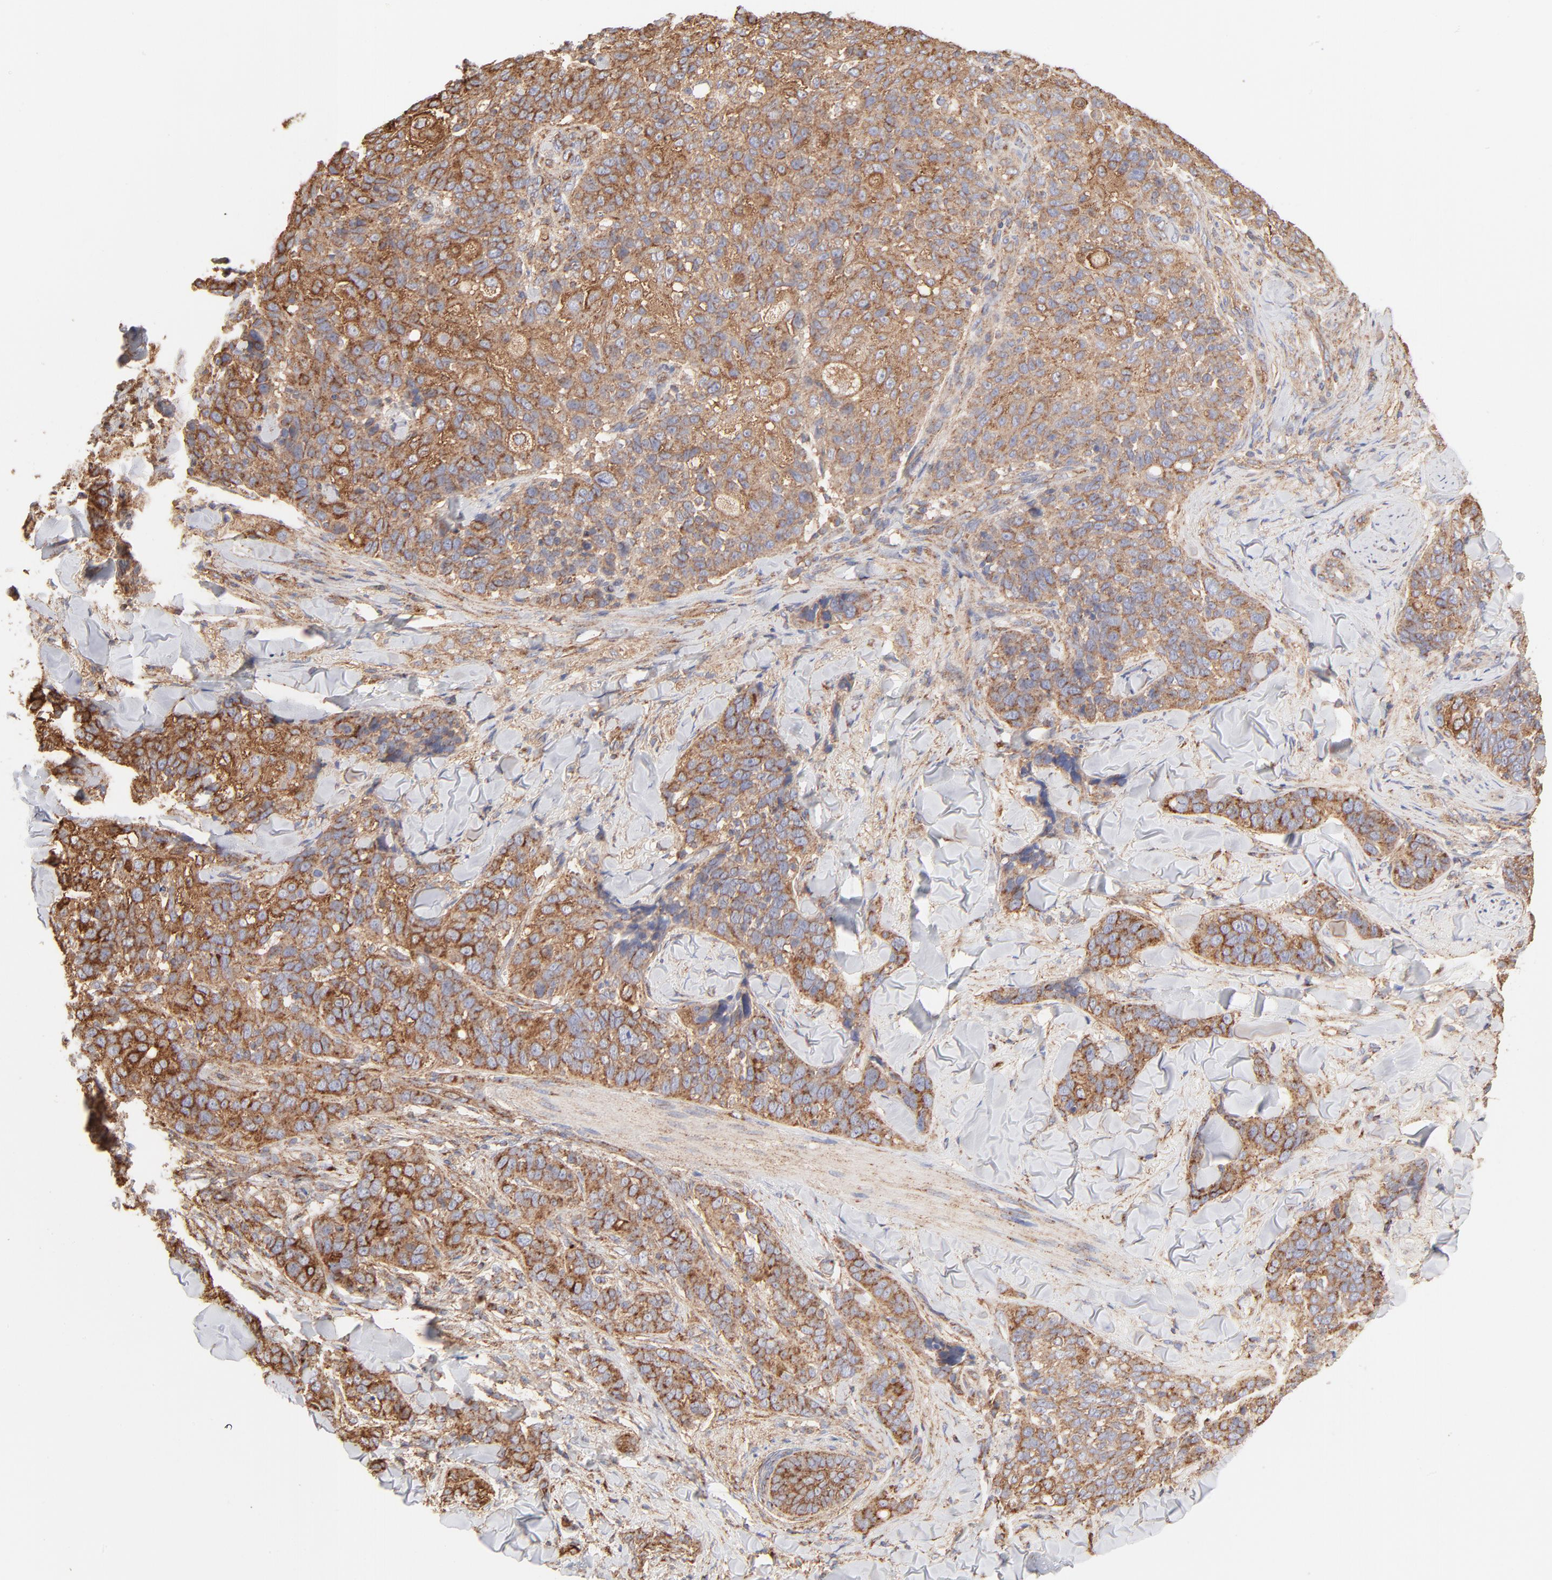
{"staining": {"intensity": "strong", "quantity": ">75%", "location": "cytoplasmic/membranous"}, "tissue": "skin cancer", "cell_type": "Tumor cells", "image_type": "cancer", "snomed": [{"axis": "morphology", "description": "Normal tissue, NOS"}, {"axis": "morphology", "description": "Squamous cell carcinoma, NOS"}, {"axis": "topography", "description": "Skin"}], "caption": "Protein staining by IHC exhibits strong cytoplasmic/membranous staining in about >75% of tumor cells in skin squamous cell carcinoma. (DAB (3,3'-diaminobenzidine) IHC, brown staining for protein, blue staining for nuclei).", "gene": "CLTB", "patient": {"sex": "female", "age": 83}}